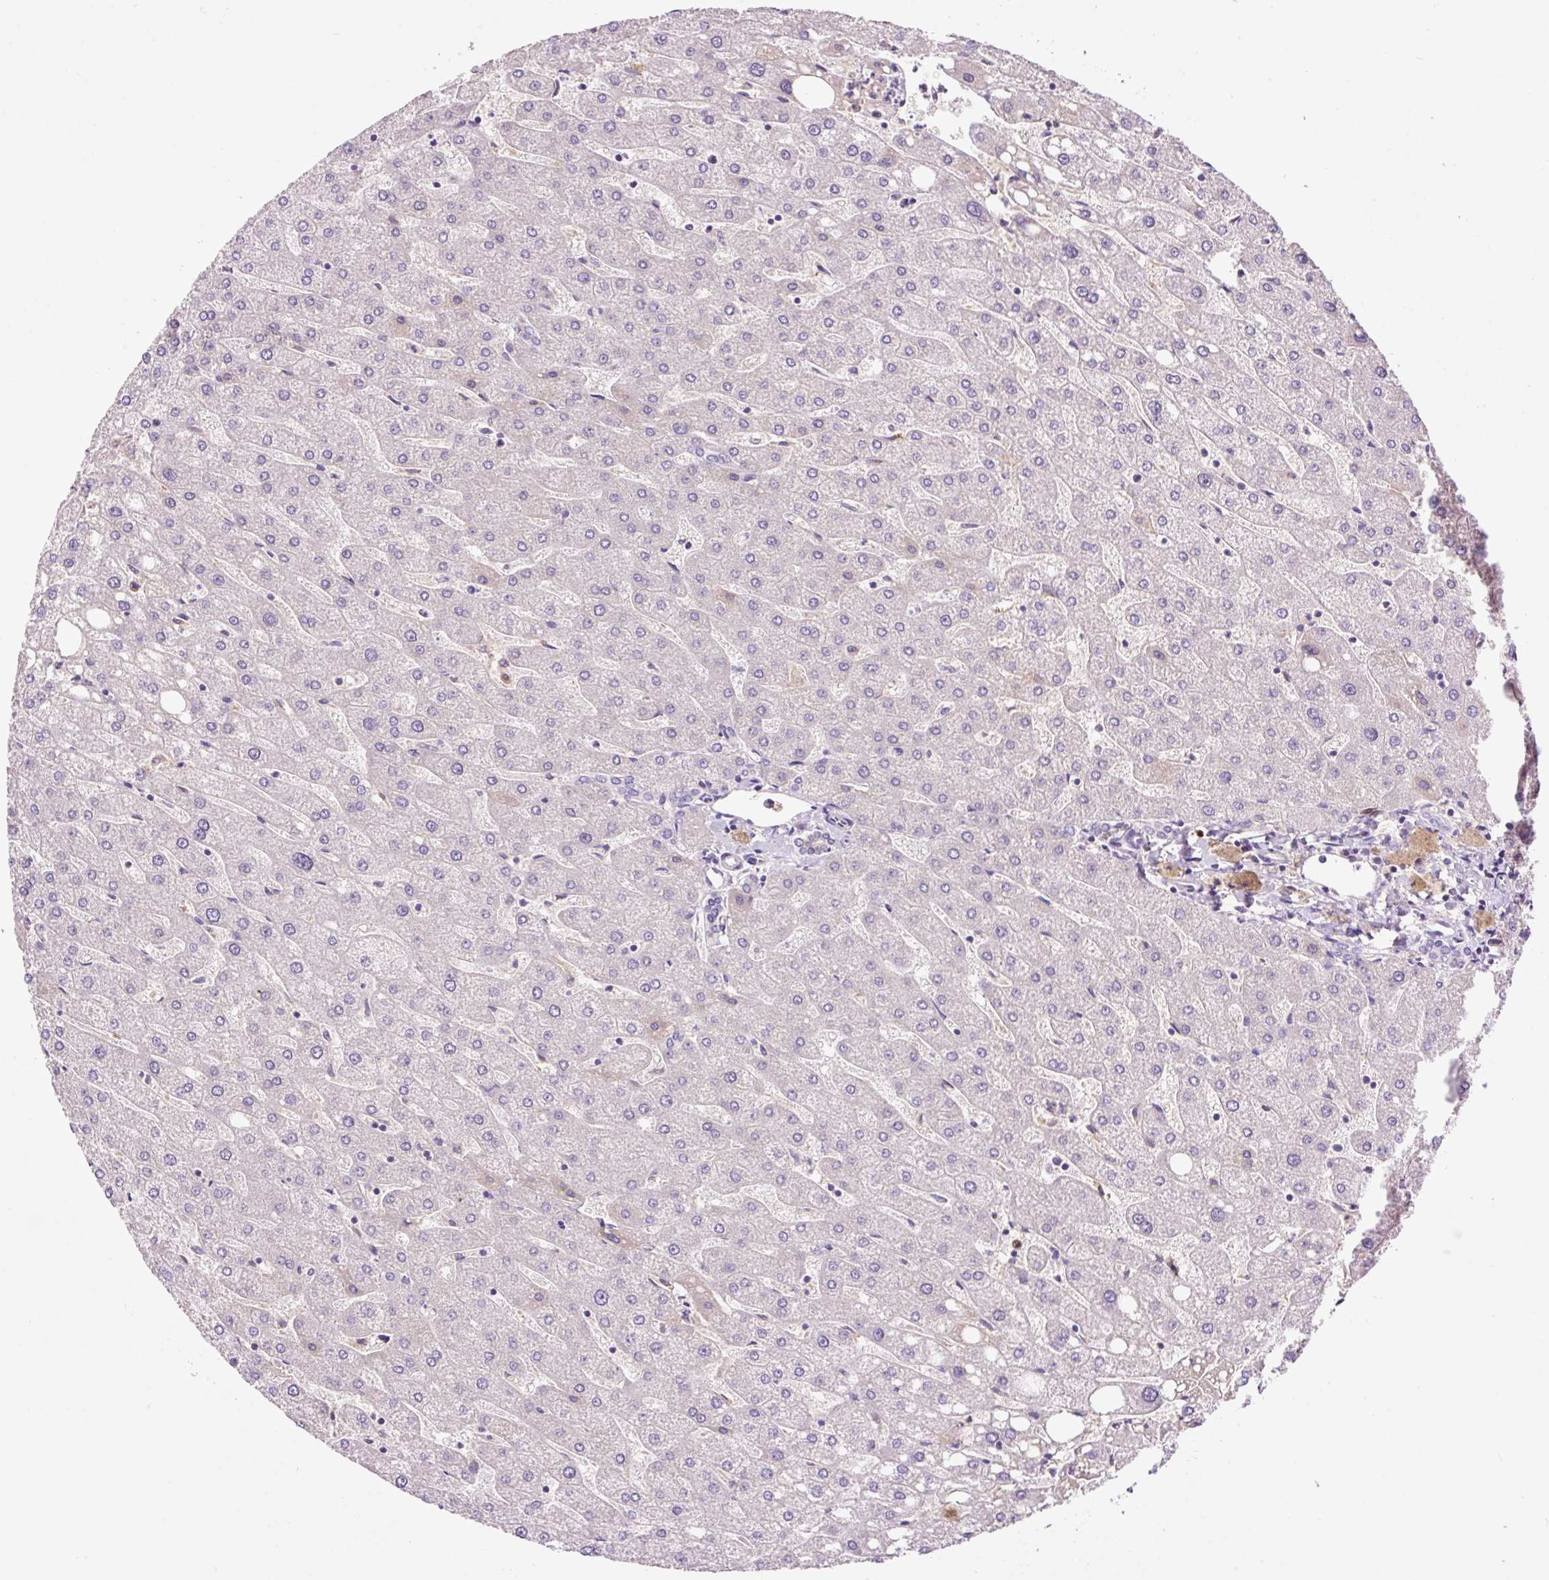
{"staining": {"intensity": "negative", "quantity": "none", "location": "none"}, "tissue": "liver", "cell_type": "Cholangiocytes", "image_type": "normal", "snomed": [{"axis": "morphology", "description": "Normal tissue, NOS"}, {"axis": "topography", "description": "Liver"}], "caption": "Immunohistochemical staining of normal liver shows no significant positivity in cholangiocytes. The staining was performed using DAB (3,3'-diaminobenzidine) to visualize the protein expression in brown, while the nuclei were stained in blue with hematoxylin (Magnification: 20x).", "gene": "DPPA4", "patient": {"sex": "male", "age": 67}}